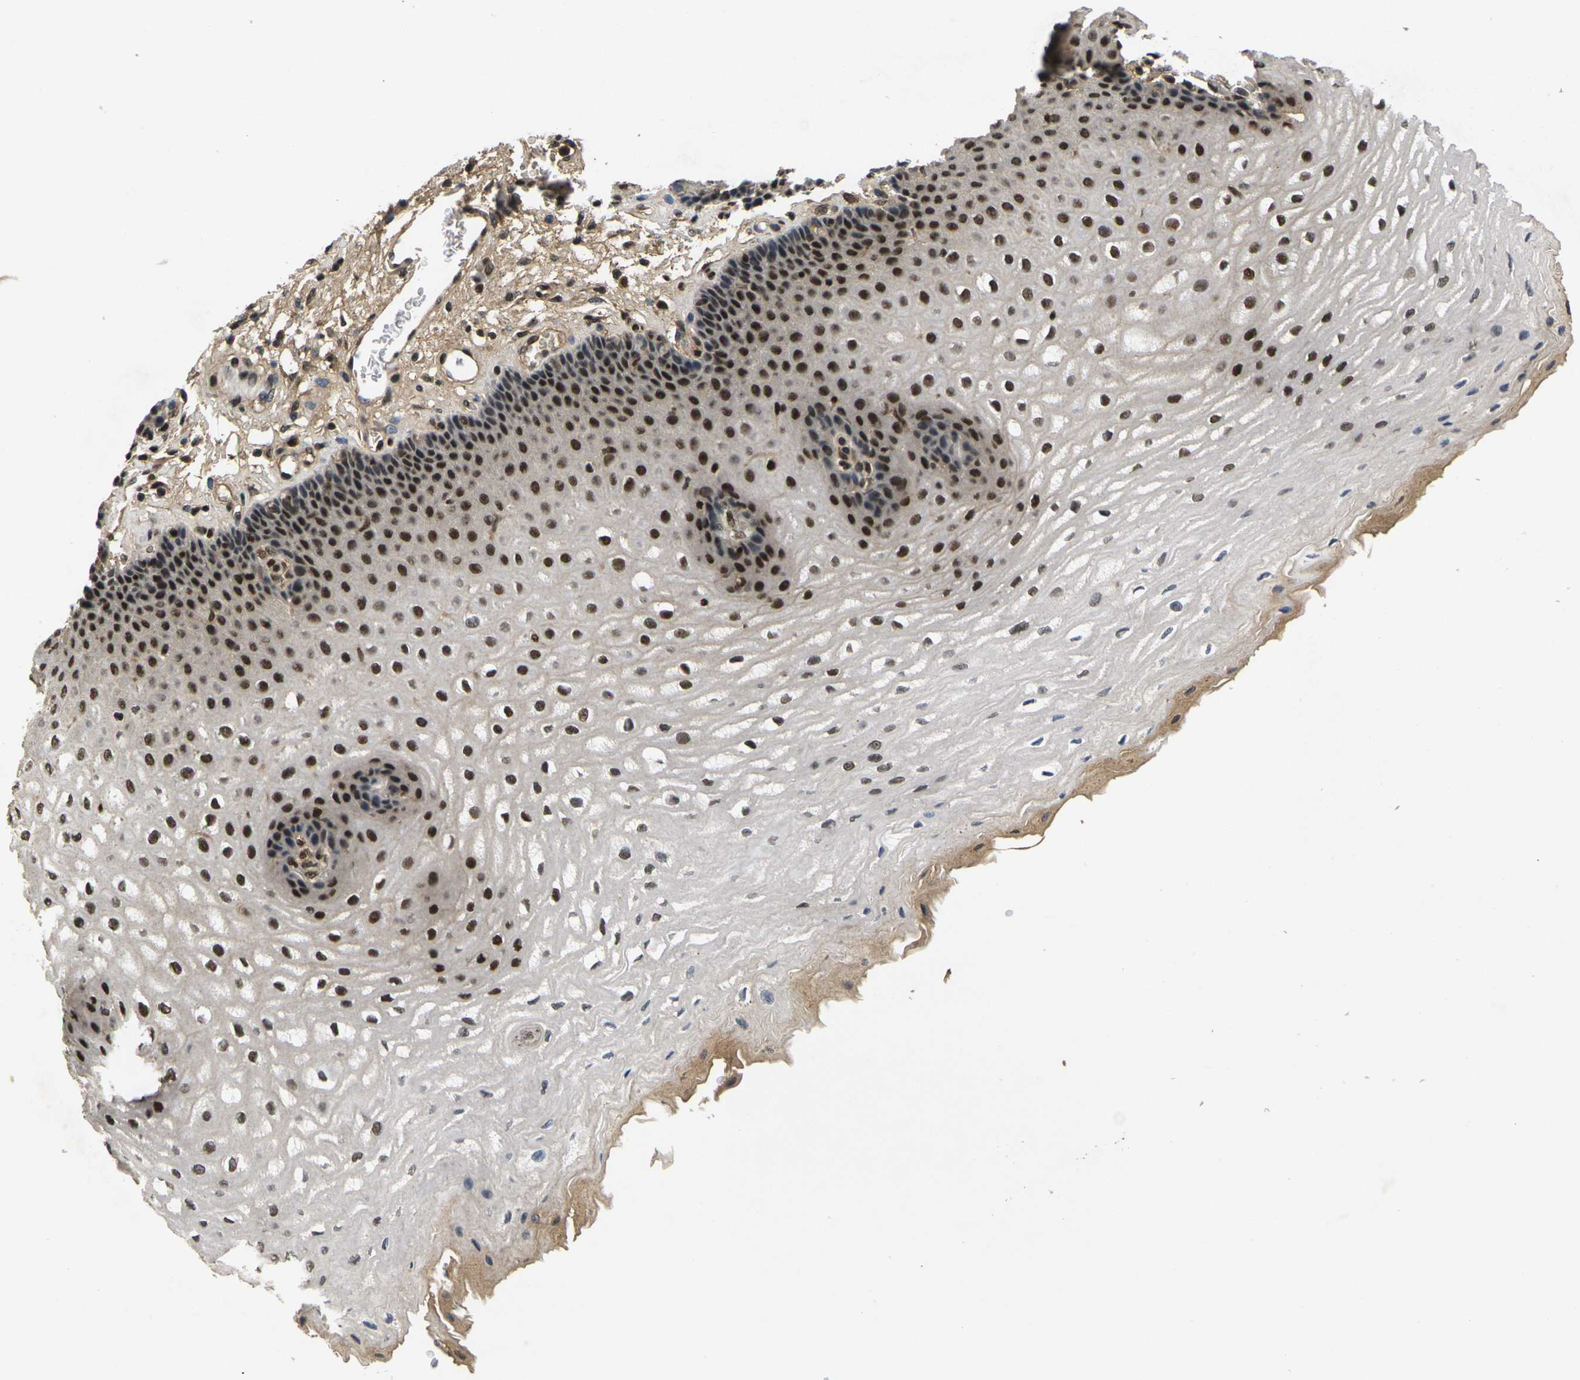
{"staining": {"intensity": "strong", "quantity": ">75%", "location": "nuclear"}, "tissue": "esophagus", "cell_type": "Squamous epithelial cells", "image_type": "normal", "snomed": [{"axis": "morphology", "description": "Normal tissue, NOS"}, {"axis": "topography", "description": "Esophagus"}], "caption": "A brown stain shows strong nuclear staining of a protein in squamous epithelial cells of benign human esophagus.", "gene": "GTF2E1", "patient": {"sex": "male", "age": 54}}